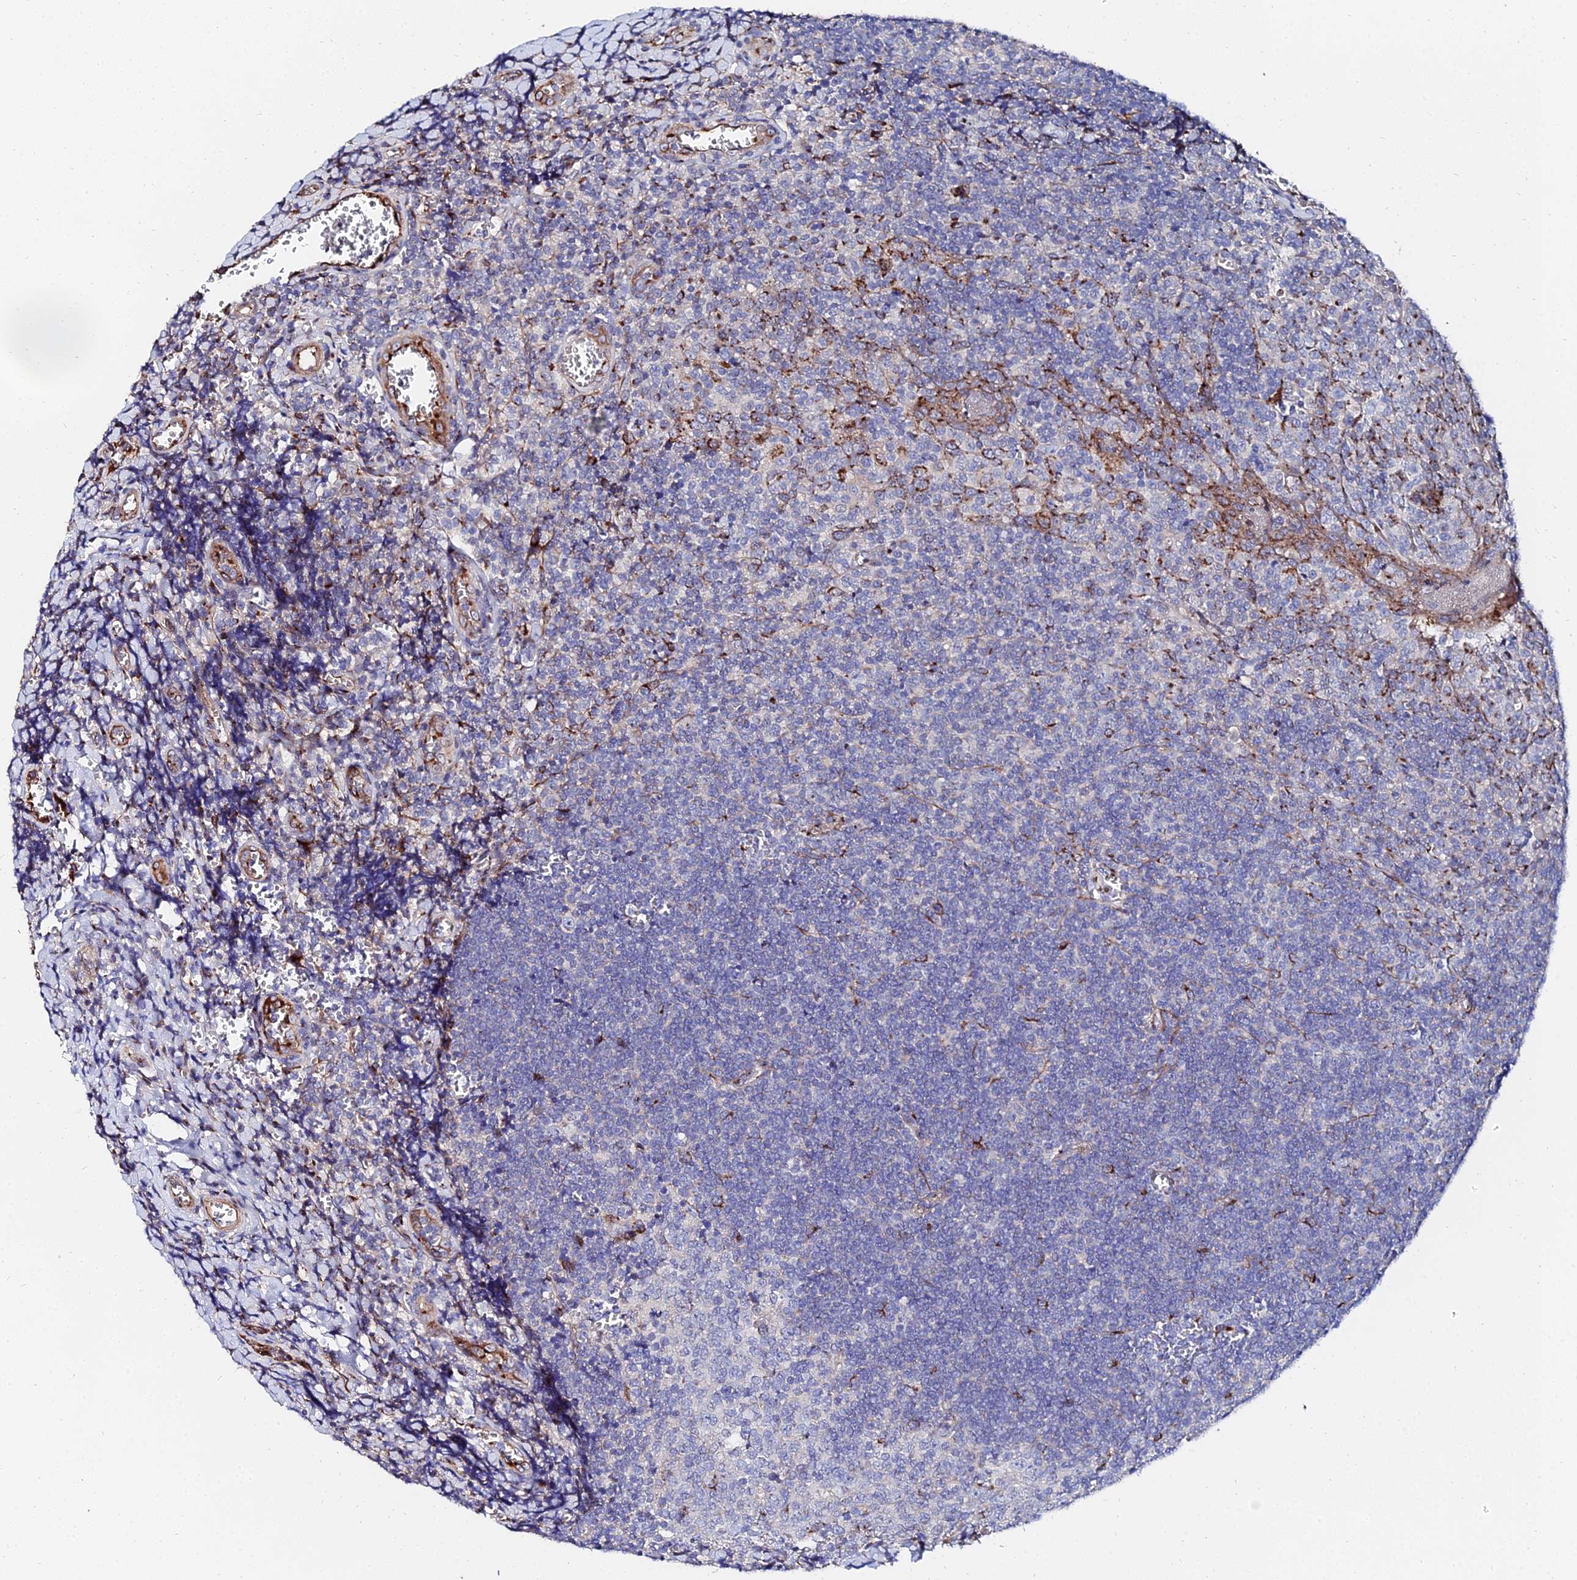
{"staining": {"intensity": "negative", "quantity": "none", "location": "none"}, "tissue": "tonsil", "cell_type": "Germinal center cells", "image_type": "normal", "snomed": [{"axis": "morphology", "description": "Normal tissue, NOS"}, {"axis": "topography", "description": "Tonsil"}], "caption": "Normal tonsil was stained to show a protein in brown. There is no significant staining in germinal center cells.", "gene": "BORCS8", "patient": {"sex": "male", "age": 27}}